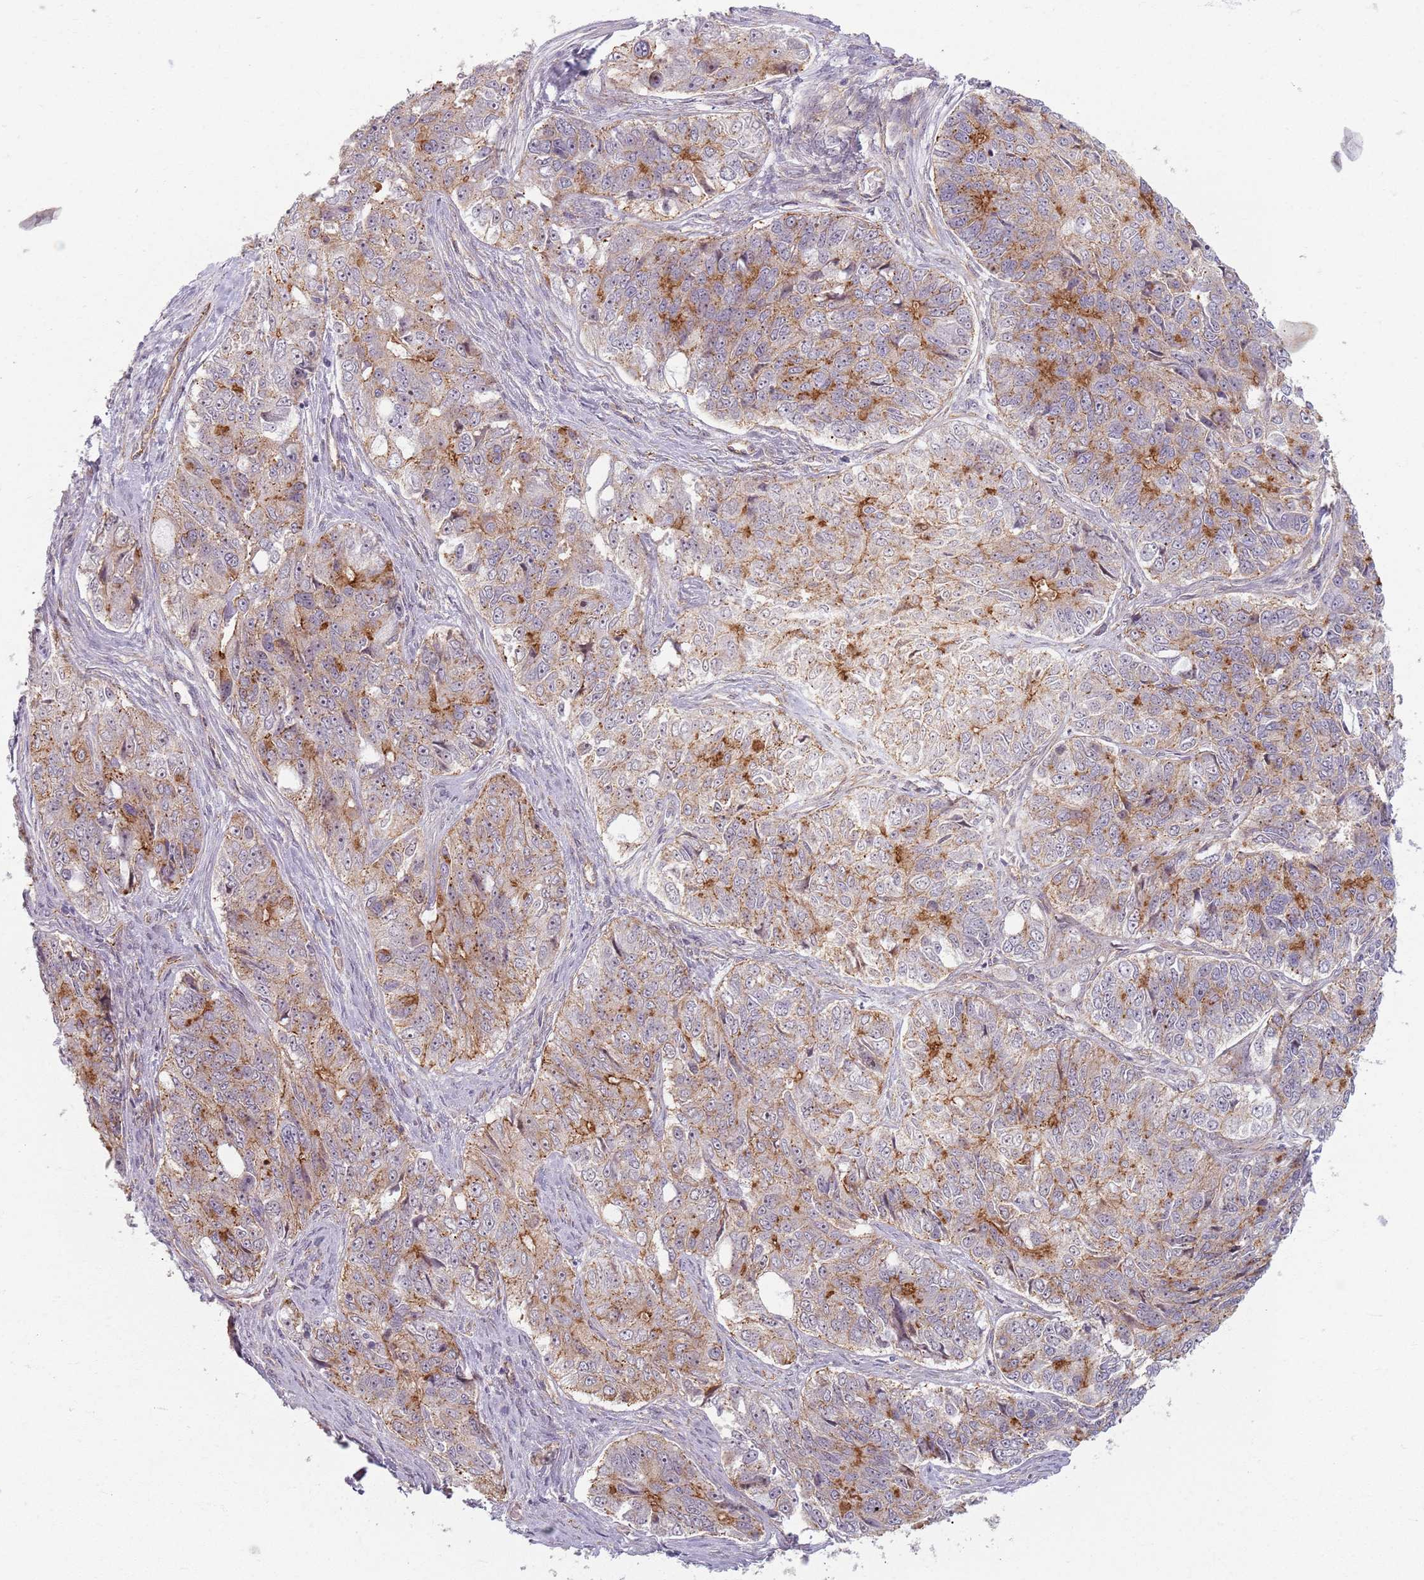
{"staining": {"intensity": "moderate", "quantity": "25%-75%", "location": "cytoplasmic/membranous"}, "tissue": "ovarian cancer", "cell_type": "Tumor cells", "image_type": "cancer", "snomed": [{"axis": "morphology", "description": "Carcinoma, endometroid"}, {"axis": "topography", "description": "Ovary"}], "caption": "Moderate cytoplasmic/membranous protein staining is identified in about 25%-75% of tumor cells in ovarian cancer (endometroid carcinoma).", "gene": "KCNA5", "patient": {"sex": "female", "age": 51}}